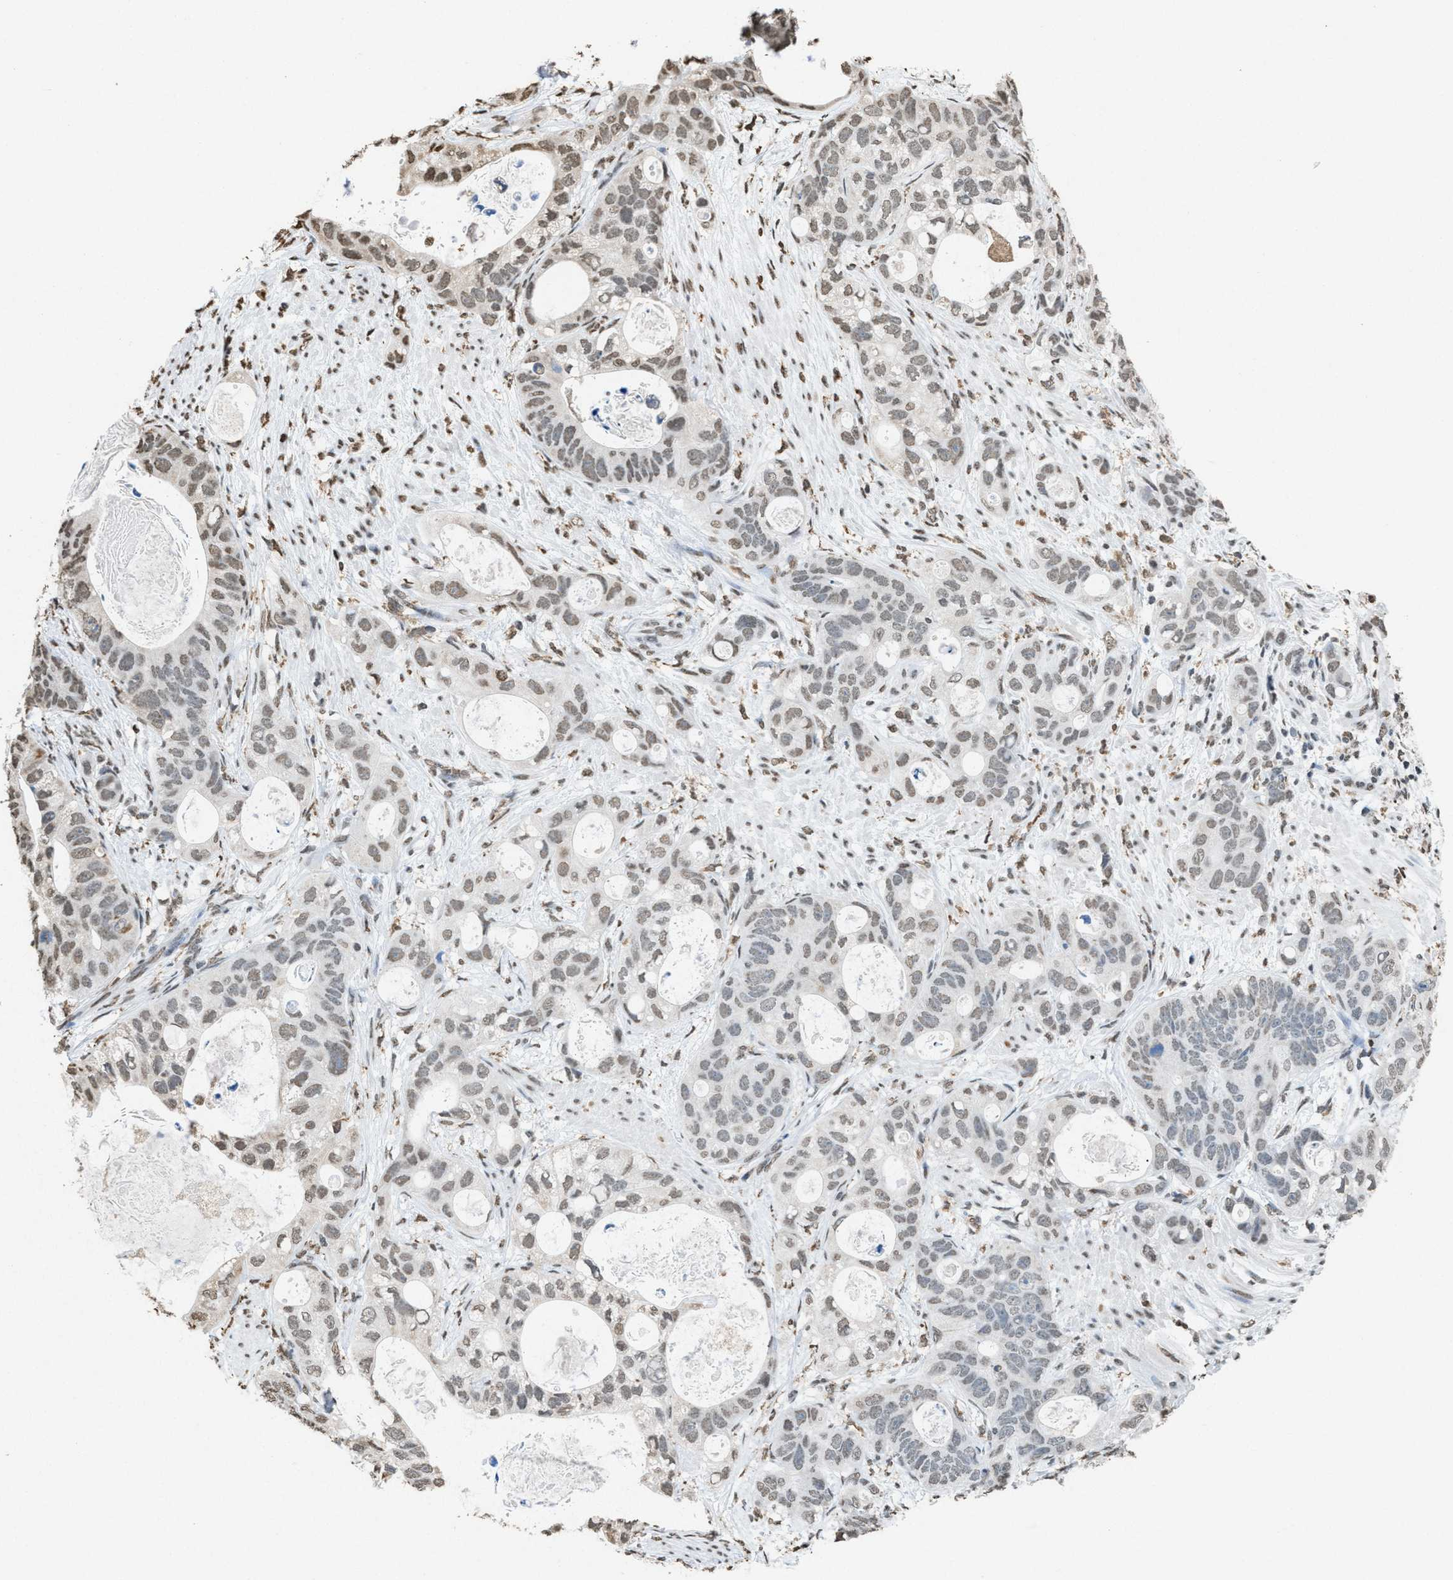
{"staining": {"intensity": "weak", "quantity": "<25%", "location": "nuclear"}, "tissue": "stomach cancer", "cell_type": "Tumor cells", "image_type": "cancer", "snomed": [{"axis": "morphology", "description": "Normal tissue, NOS"}, {"axis": "morphology", "description": "Adenocarcinoma, NOS"}, {"axis": "topography", "description": "Stomach"}], "caption": "Immunohistochemistry (IHC) of stomach cancer demonstrates no staining in tumor cells. (Brightfield microscopy of DAB (3,3'-diaminobenzidine) immunohistochemistry (IHC) at high magnification).", "gene": "NUP88", "patient": {"sex": "female", "age": 89}}